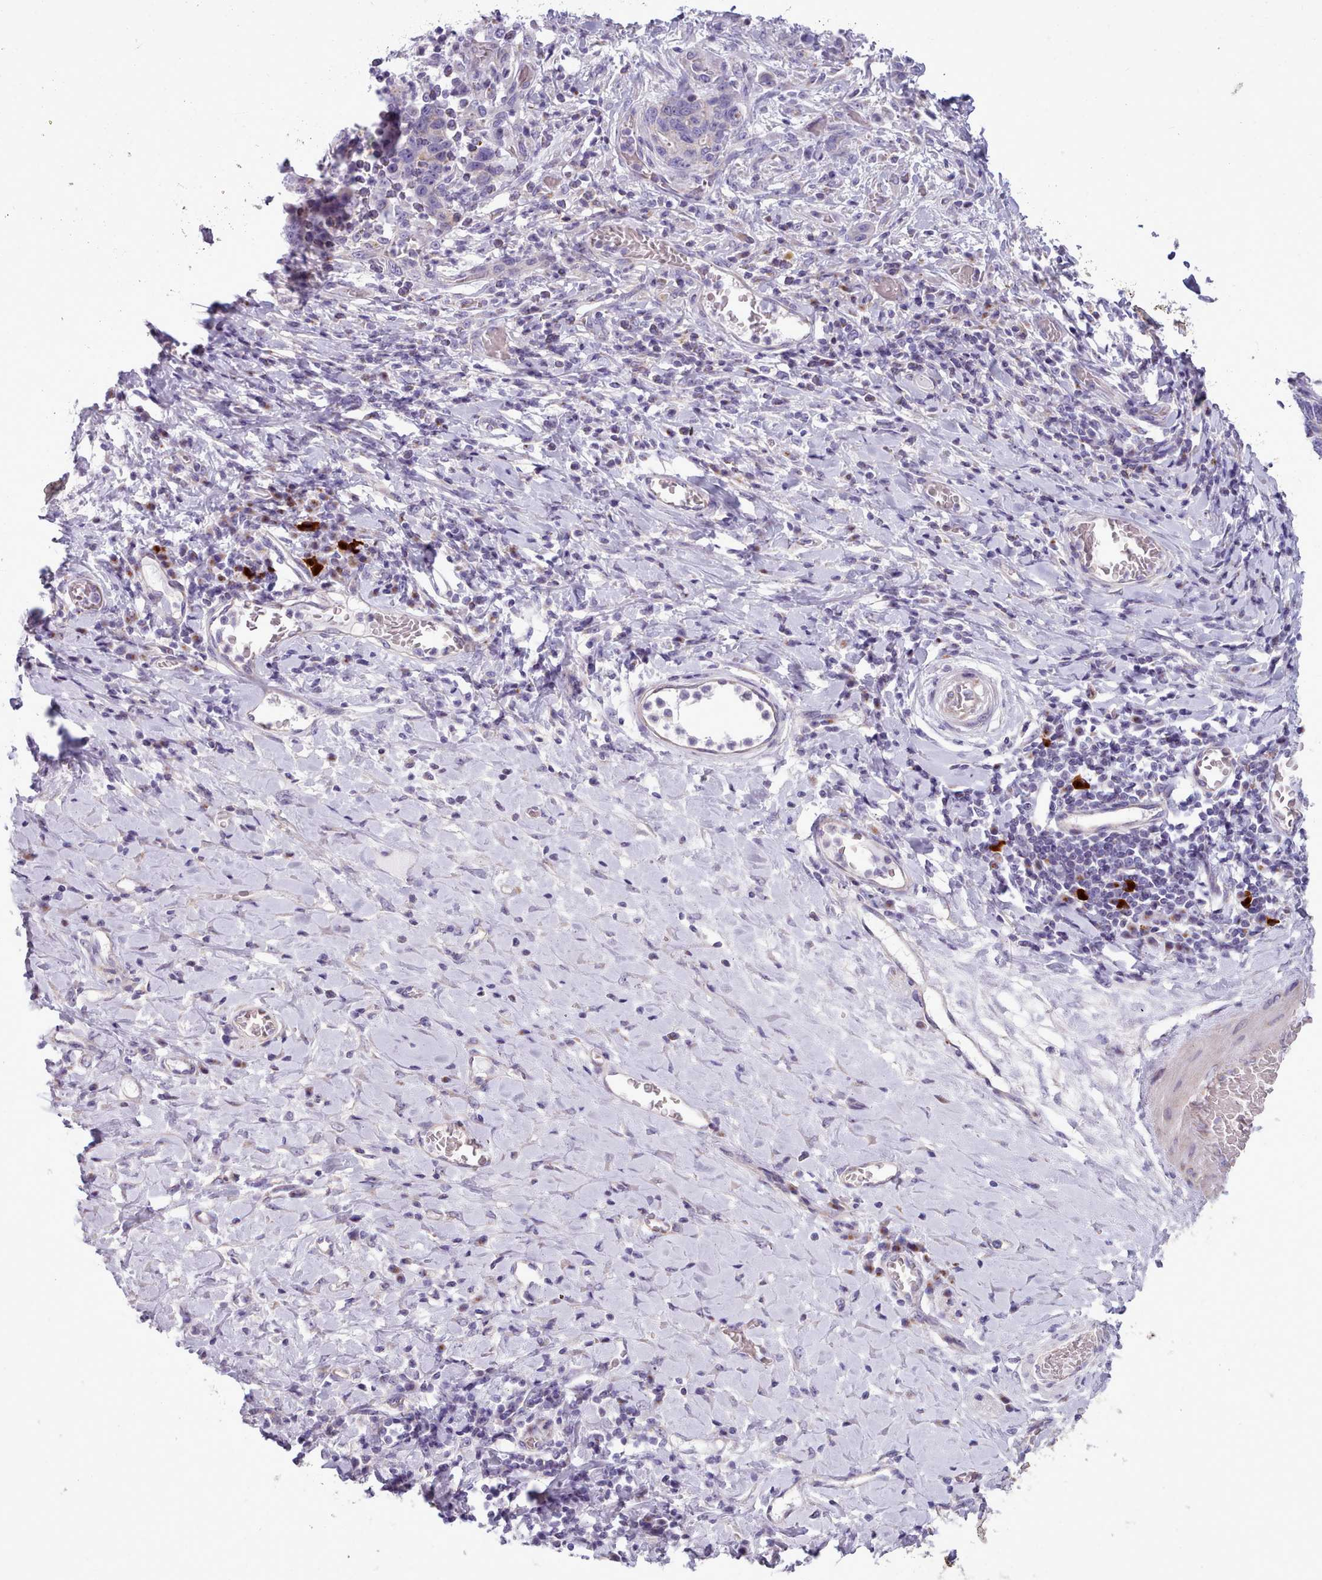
{"staining": {"intensity": "negative", "quantity": "none", "location": "none"}, "tissue": "stomach cancer", "cell_type": "Tumor cells", "image_type": "cancer", "snomed": [{"axis": "morphology", "description": "Normal tissue, NOS"}, {"axis": "morphology", "description": "Adenocarcinoma, NOS"}, {"axis": "topography", "description": "Stomach"}], "caption": "Stomach cancer was stained to show a protein in brown. There is no significant staining in tumor cells.", "gene": "SLC52A3", "patient": {"sex": "female", "age": 64}}